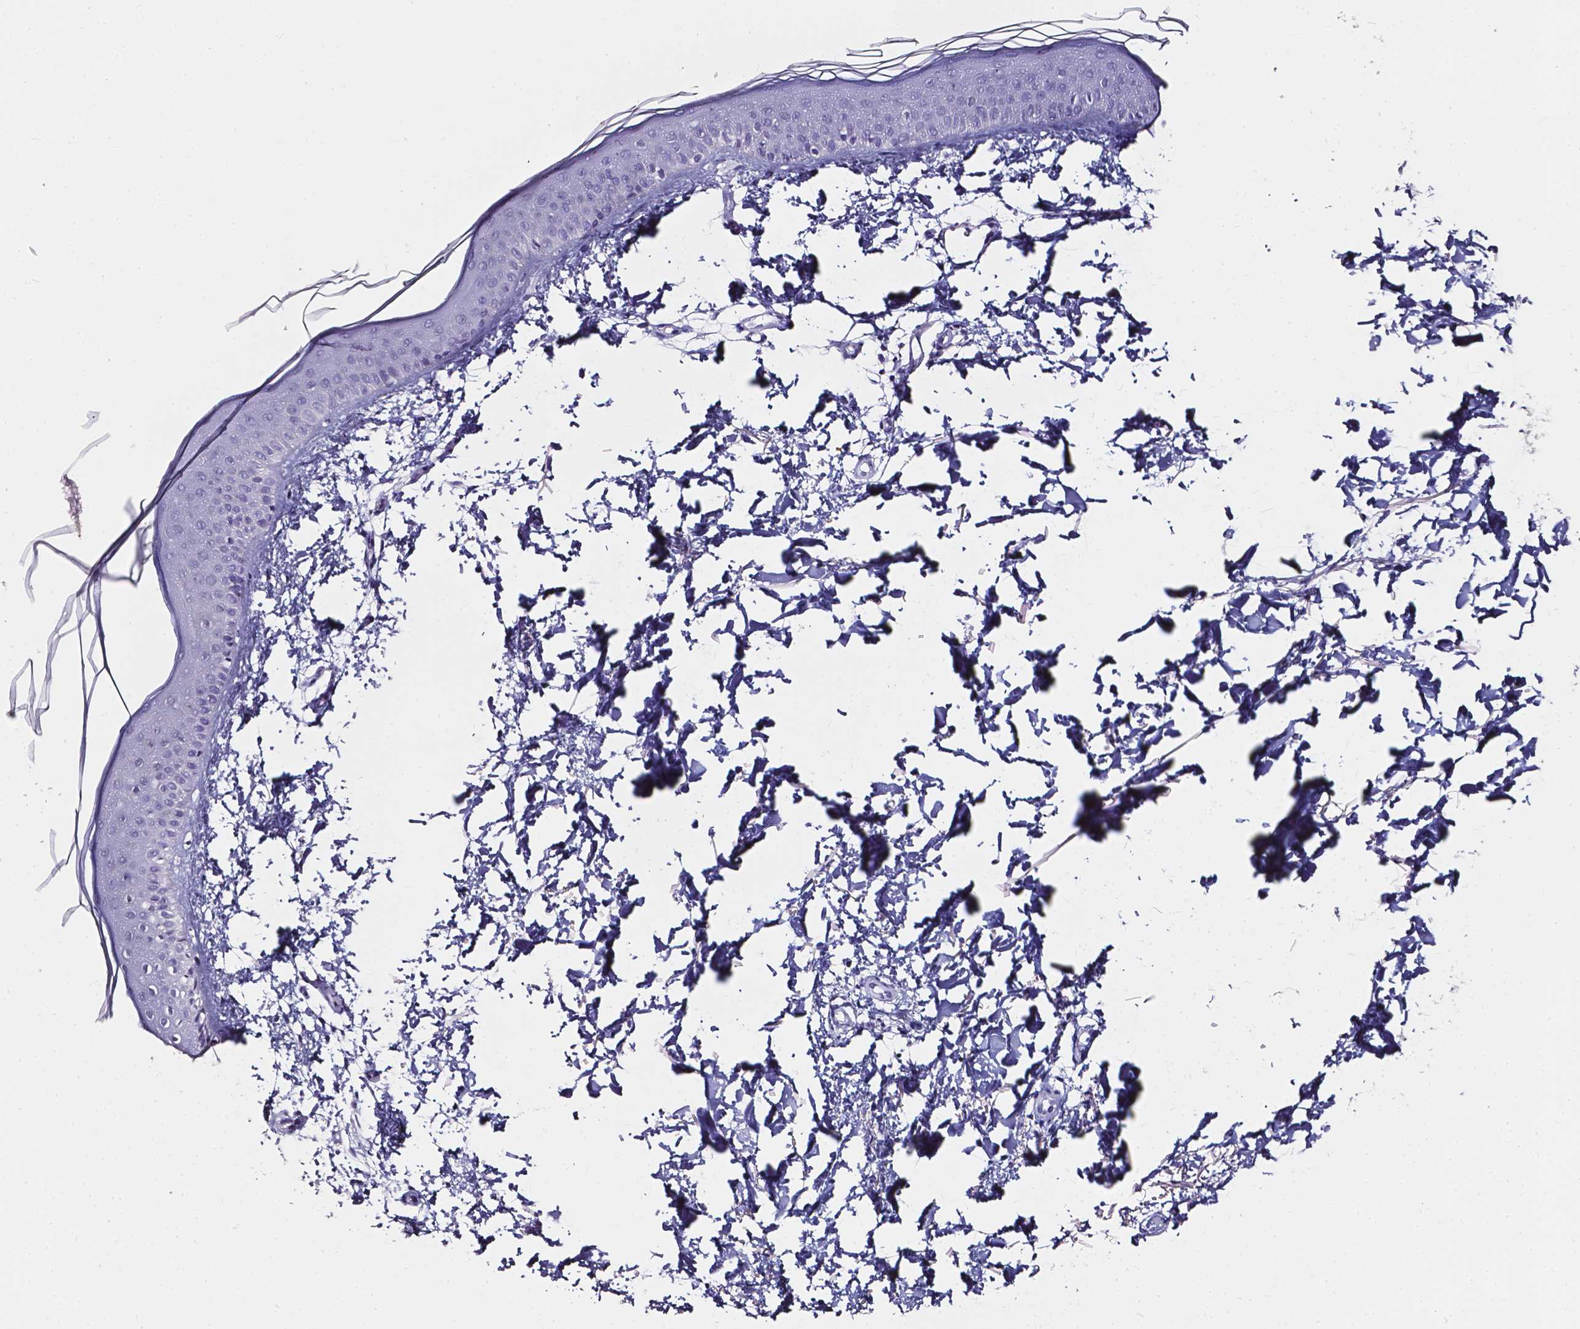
{"staining": {"intensity": "negative", "quantity": "none", "location": "none"}, "tissue": "skin", "cell_type": "Fibroblasts", "image_type": "normal", "snomed": [{"axis": "morphology", "description": "Normal tissue, NOS"}, {"axis": "topography", "description": "Skin"}], "caption": "A high-resolution image shows immunohistochemistry staining of normal skin, which exhibits no significant positivity in fibroblasts.", "gene": "AKR1B10", "patient": {"sex": "female", "age": 62}}